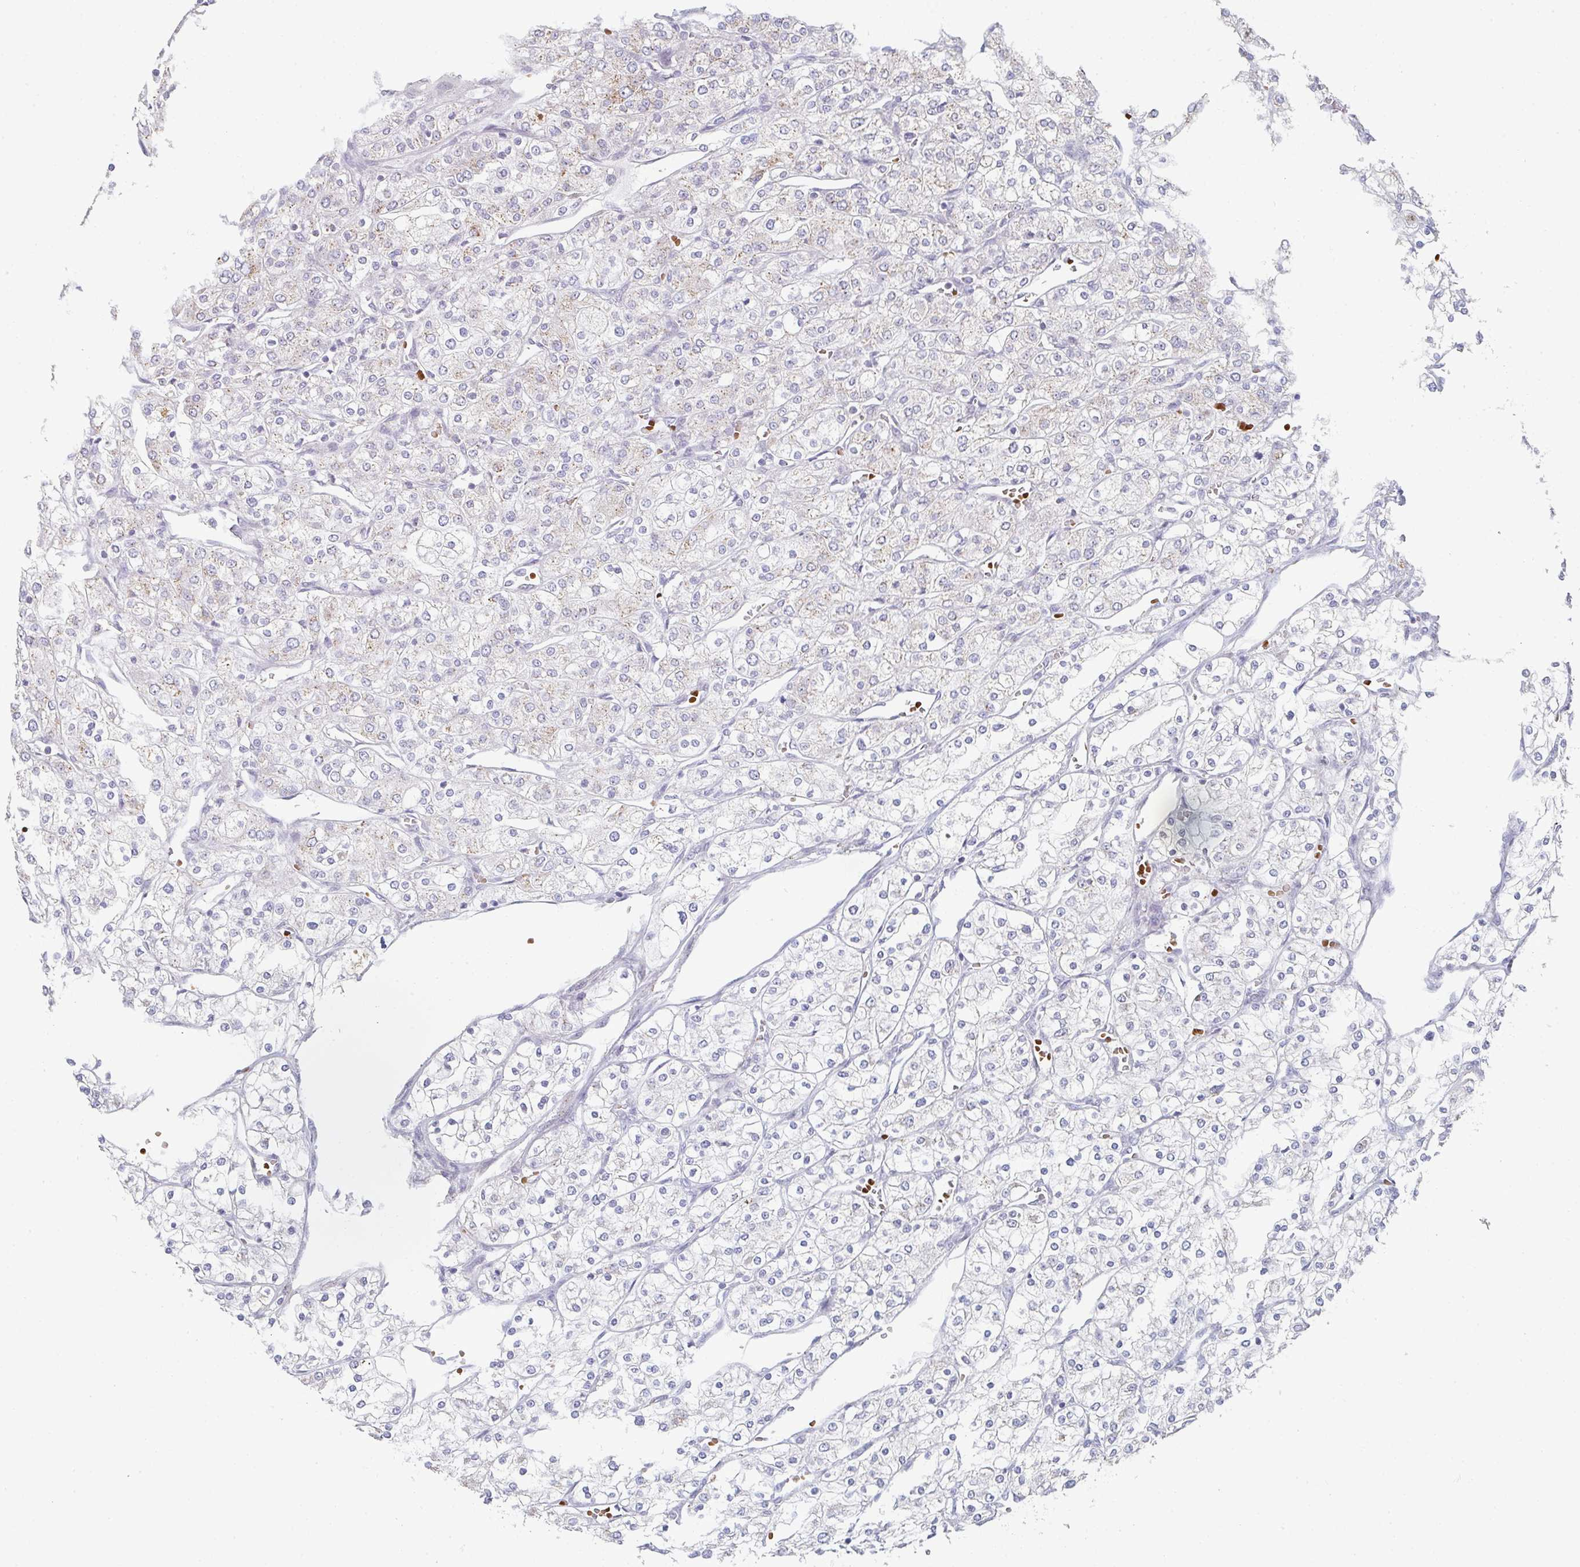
{"staining": {"intensity": "moderate", "quantity": "<25%", "location": "cytoplasmic/membranous"}, "tissue": "renal cancer", "cell_type": "Tumor cells", "image_type": "cancer", "snomed": [{"axis": "morphology", "description": "Adenocarcinoma, NOS"}, {"axis": "topography", "description": "Kidney"}], "caption": "Brown immunohistochemical staining in renal adenocarcinoma reveals moderate cytoplasmic/membranous positivity in about <25% of tumor cells. The protein is shown in brown color, while the nuclei are stained blue.", "gene": "ZNF526", "patient": {"sex": "male", "age": 80}}